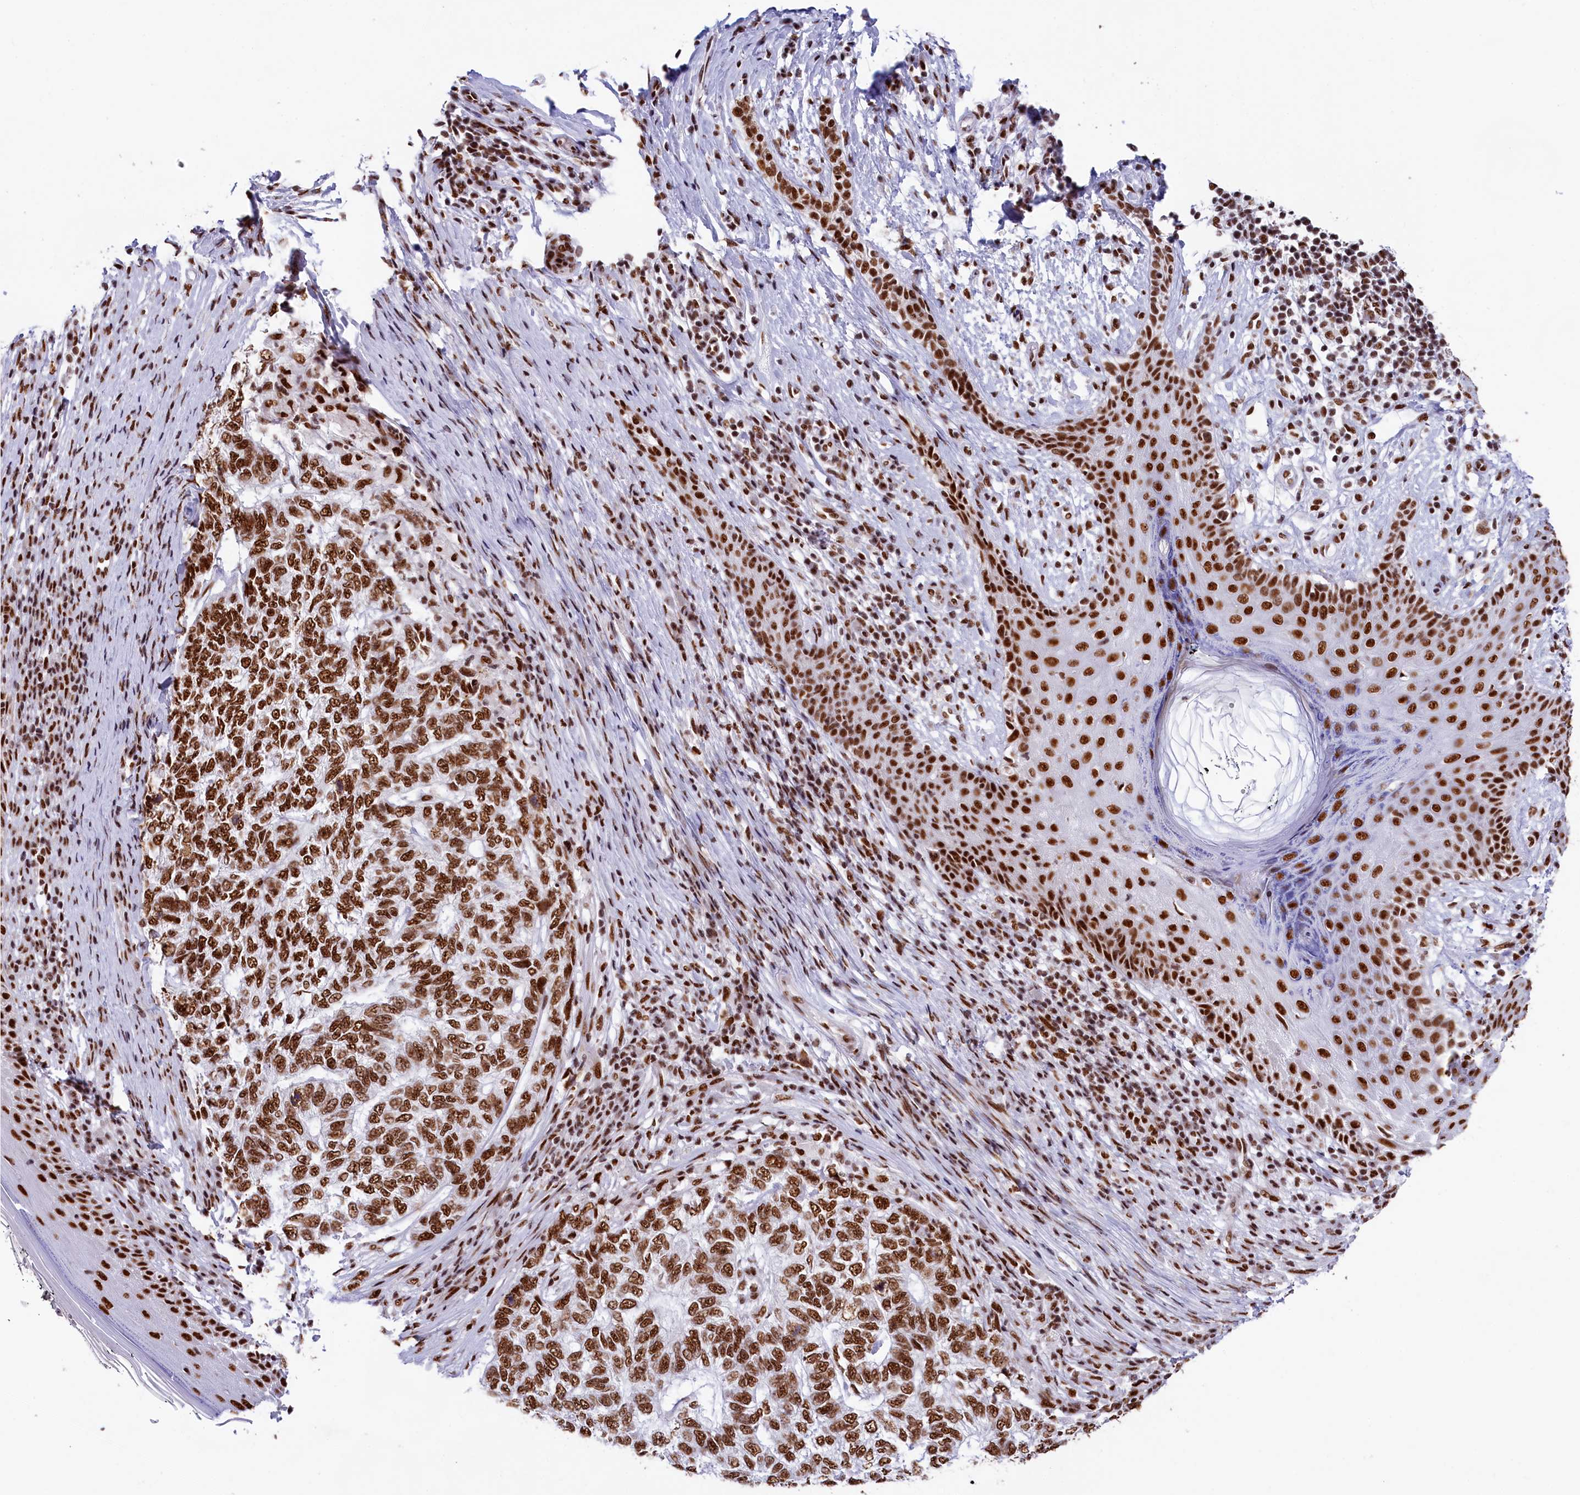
{"staining": {"intensity": "strong", "quantity": ">75%", "location": "nuclear"}, "tissue": "skin cancer", "cell_type": "Tumor cells", "image_type": "cancer", "snomed": [{"axis": "morphology", "description": "Basal cell carcinoma"}, {"axis": "topography", "description": "Skin"}], "caption": "DAB immunohistochemical staining of skin cancer (basal cell carcinoma) reveals strong nuclear protein positivity in about >75% of tumor cells. (Stains: DAB in brown, nuclei in blue, Microscopy: brightfield microscopy at high magnification).", "gene": "SNRNP70", "patient": {"sex": "female", "age": 65}}